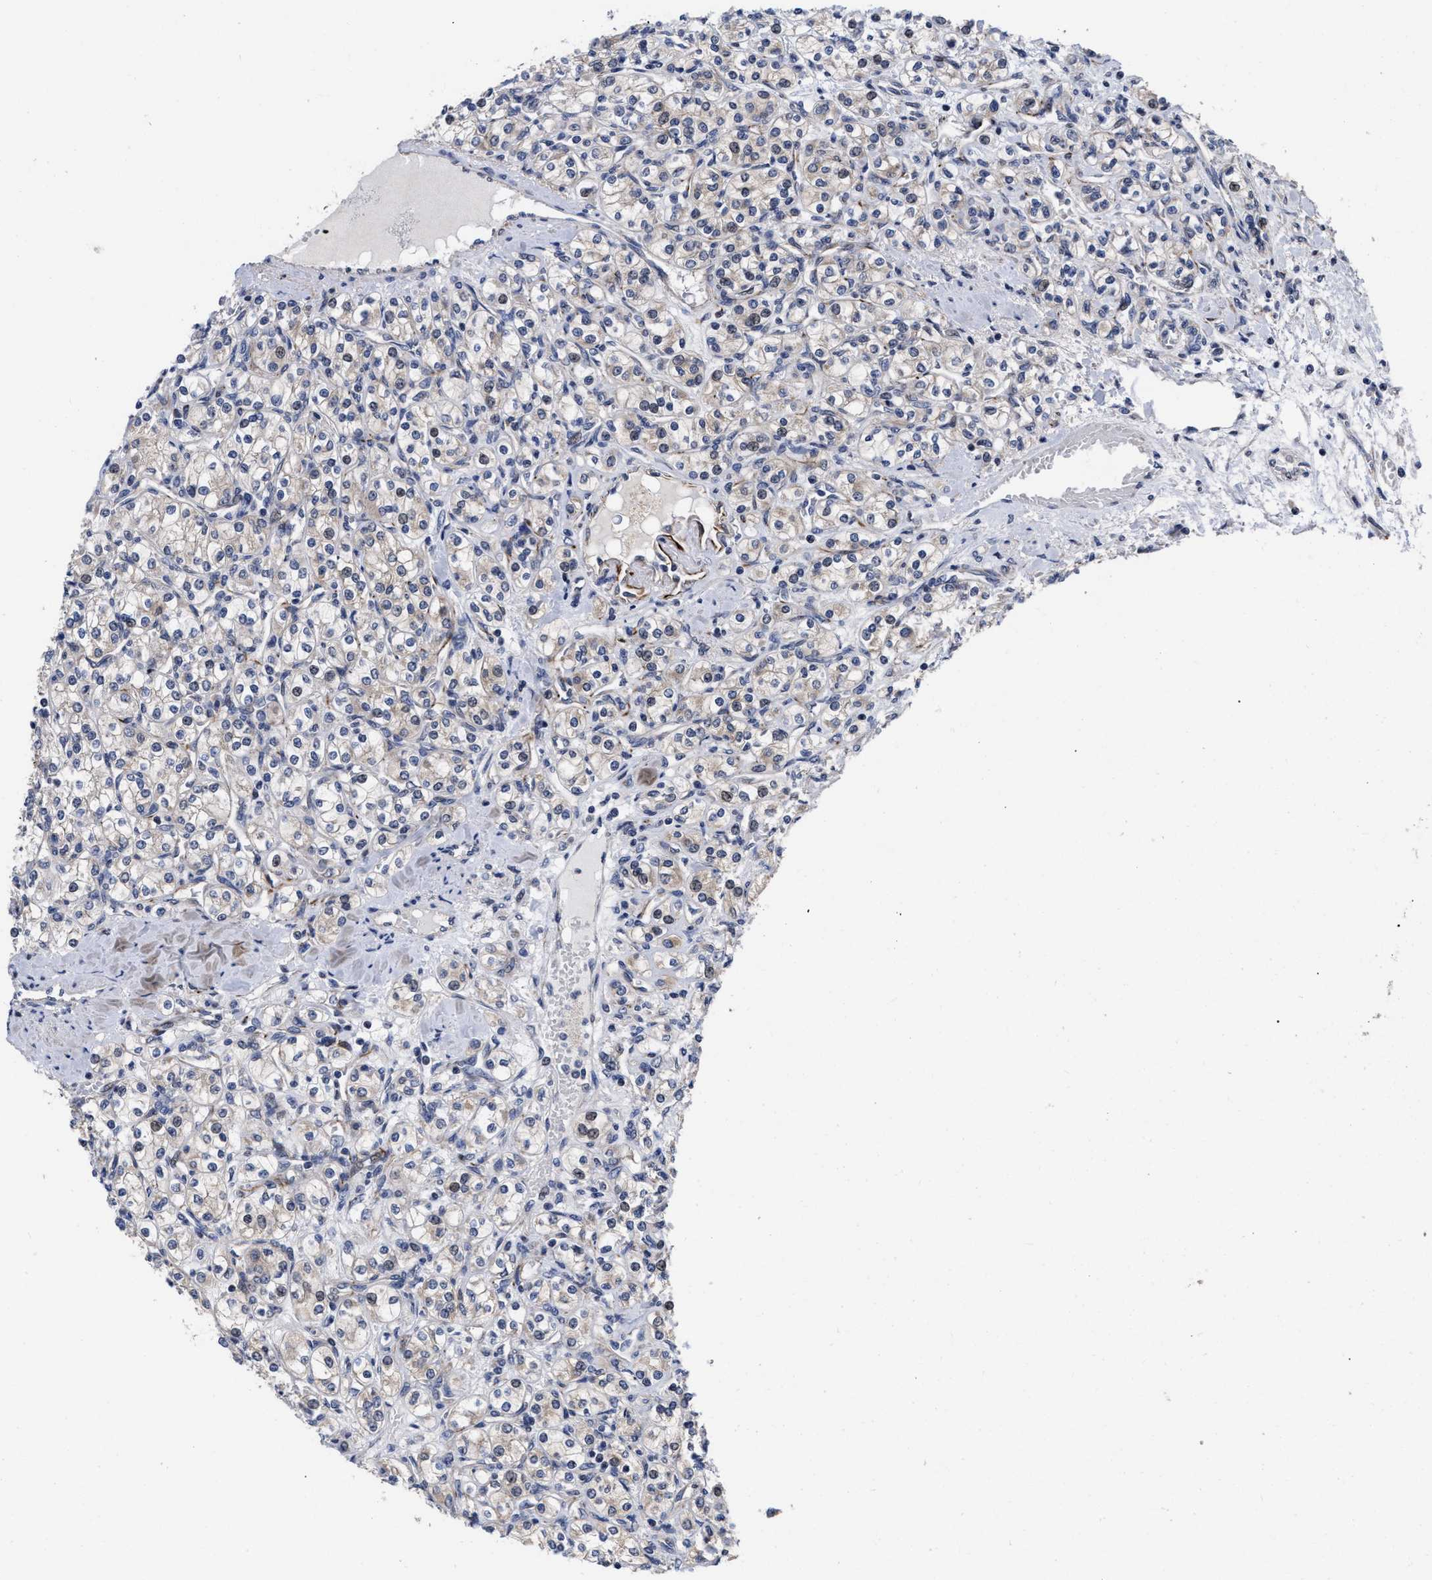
{"staining": {"intensity": "negative", "quantity": "none", "location": "none"}, "tissue": "renal cancer", "cell_type": "Tumor cells", "image_type": "cancer", "snomed": [{"axis": "morphology", "description": "Adenocarcinoma, NOS"}, {"axis": "topography", "description": "Kidney"}], "caption": "Immunohistochemistry (IHC) micrograph of human adenocarcinoma (renal) stained for a protein (brown), which displays no expression in tumor cells.", "gene": "CCN5", "patient": {"sex": "male", "age": 77}}